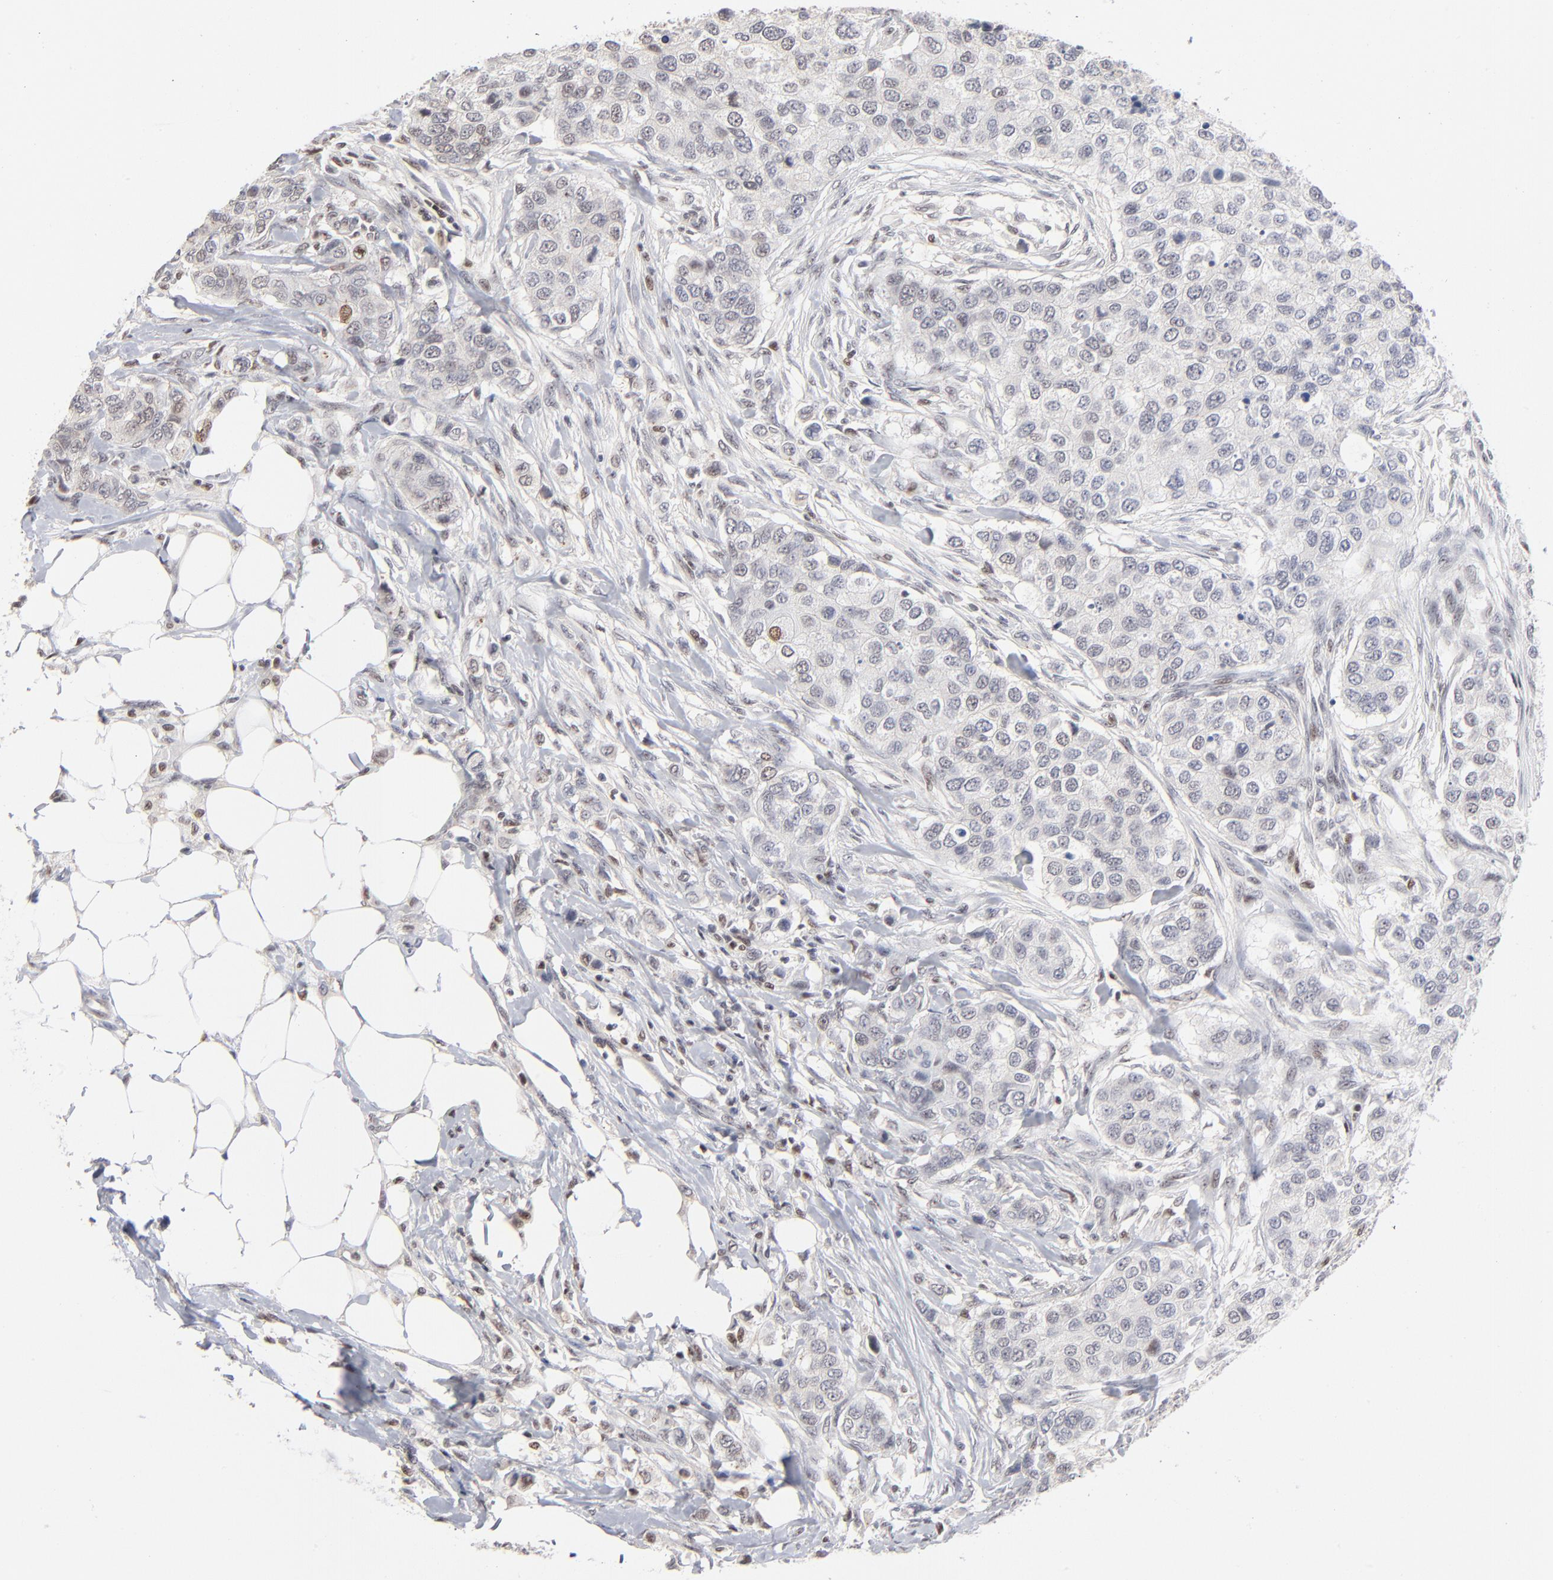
{"staining": {"intensity": "weak", "quantity": "<25%", "location": "nuclear"}, "tissue": "breast cancer", "cell_type": "Tumor cells", "image_type": "cancer", "snomed": [{"axis": "morphology", "description": "Normal tissue, NOS"}, {"axis": "morphology", "description": "Duct carcinoma"}, {"axis": "topography", "description": "Breast"}], "caption": "Breast cancer was stained to show a protein in brown. There is no significant staining in tumor cells.", "gene": "MAX", "patient": {"sex": "female", "age": 49}}